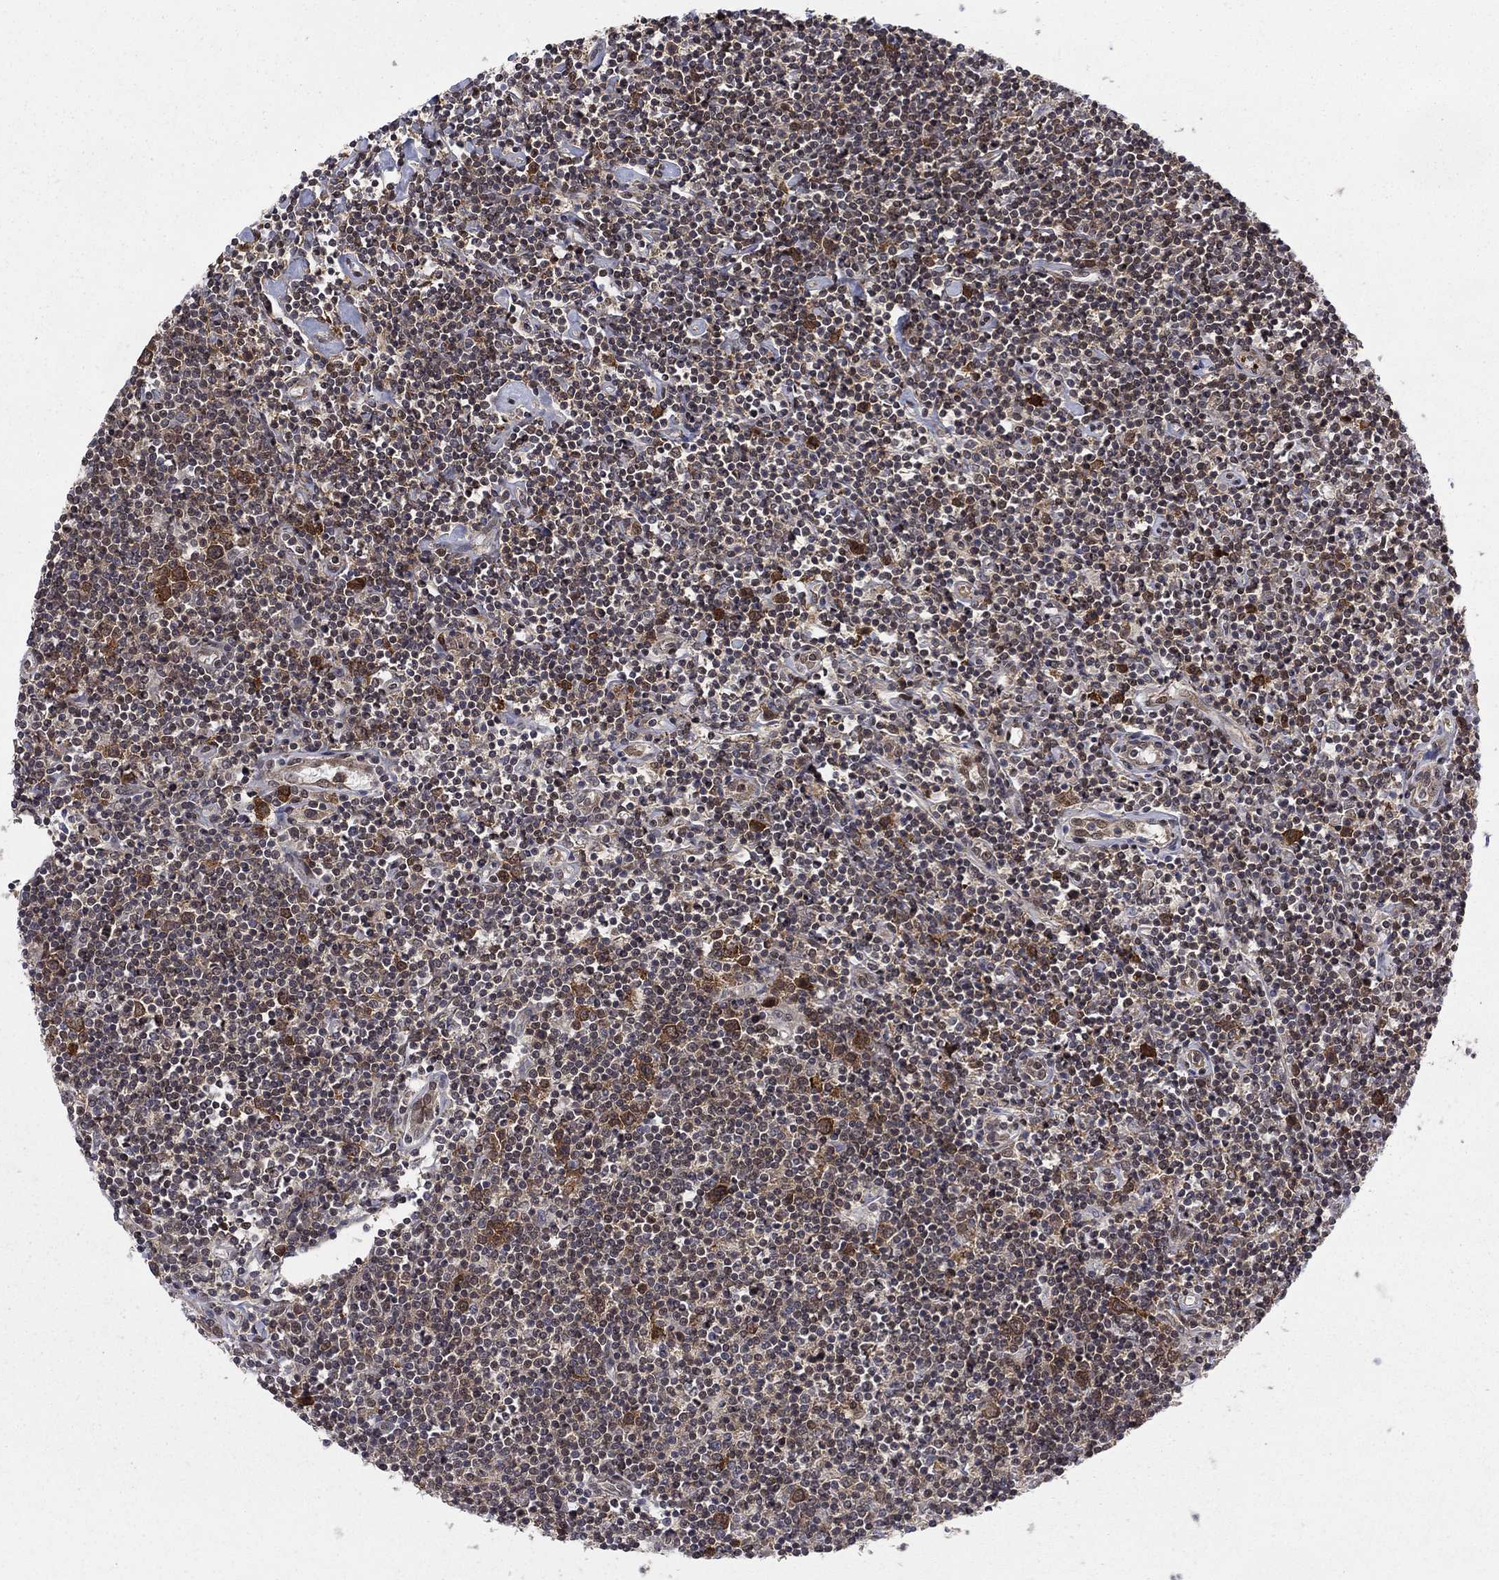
{"staining": {"intensity": "strong", "quantity": ">75%", "location": "cytoplasmic/membranous"}, "tissue": "lymphoma", "cell_type": "Tumor cells", "image_type": "cancer", "snomed": [{"axis": "morphology", "description": "Hodgkin's disease, NOS"}, {"axis": "topography", "description": "Lymph node"}], "caption": "The image exhibits immunohistochemical staining of Hodgkin's disease. There is strong cytoplasmic/membranous staining is present in about >75% of tumor cells.", "gene": "FKBP4", "patient": {"sex": "male", "age": 40}}